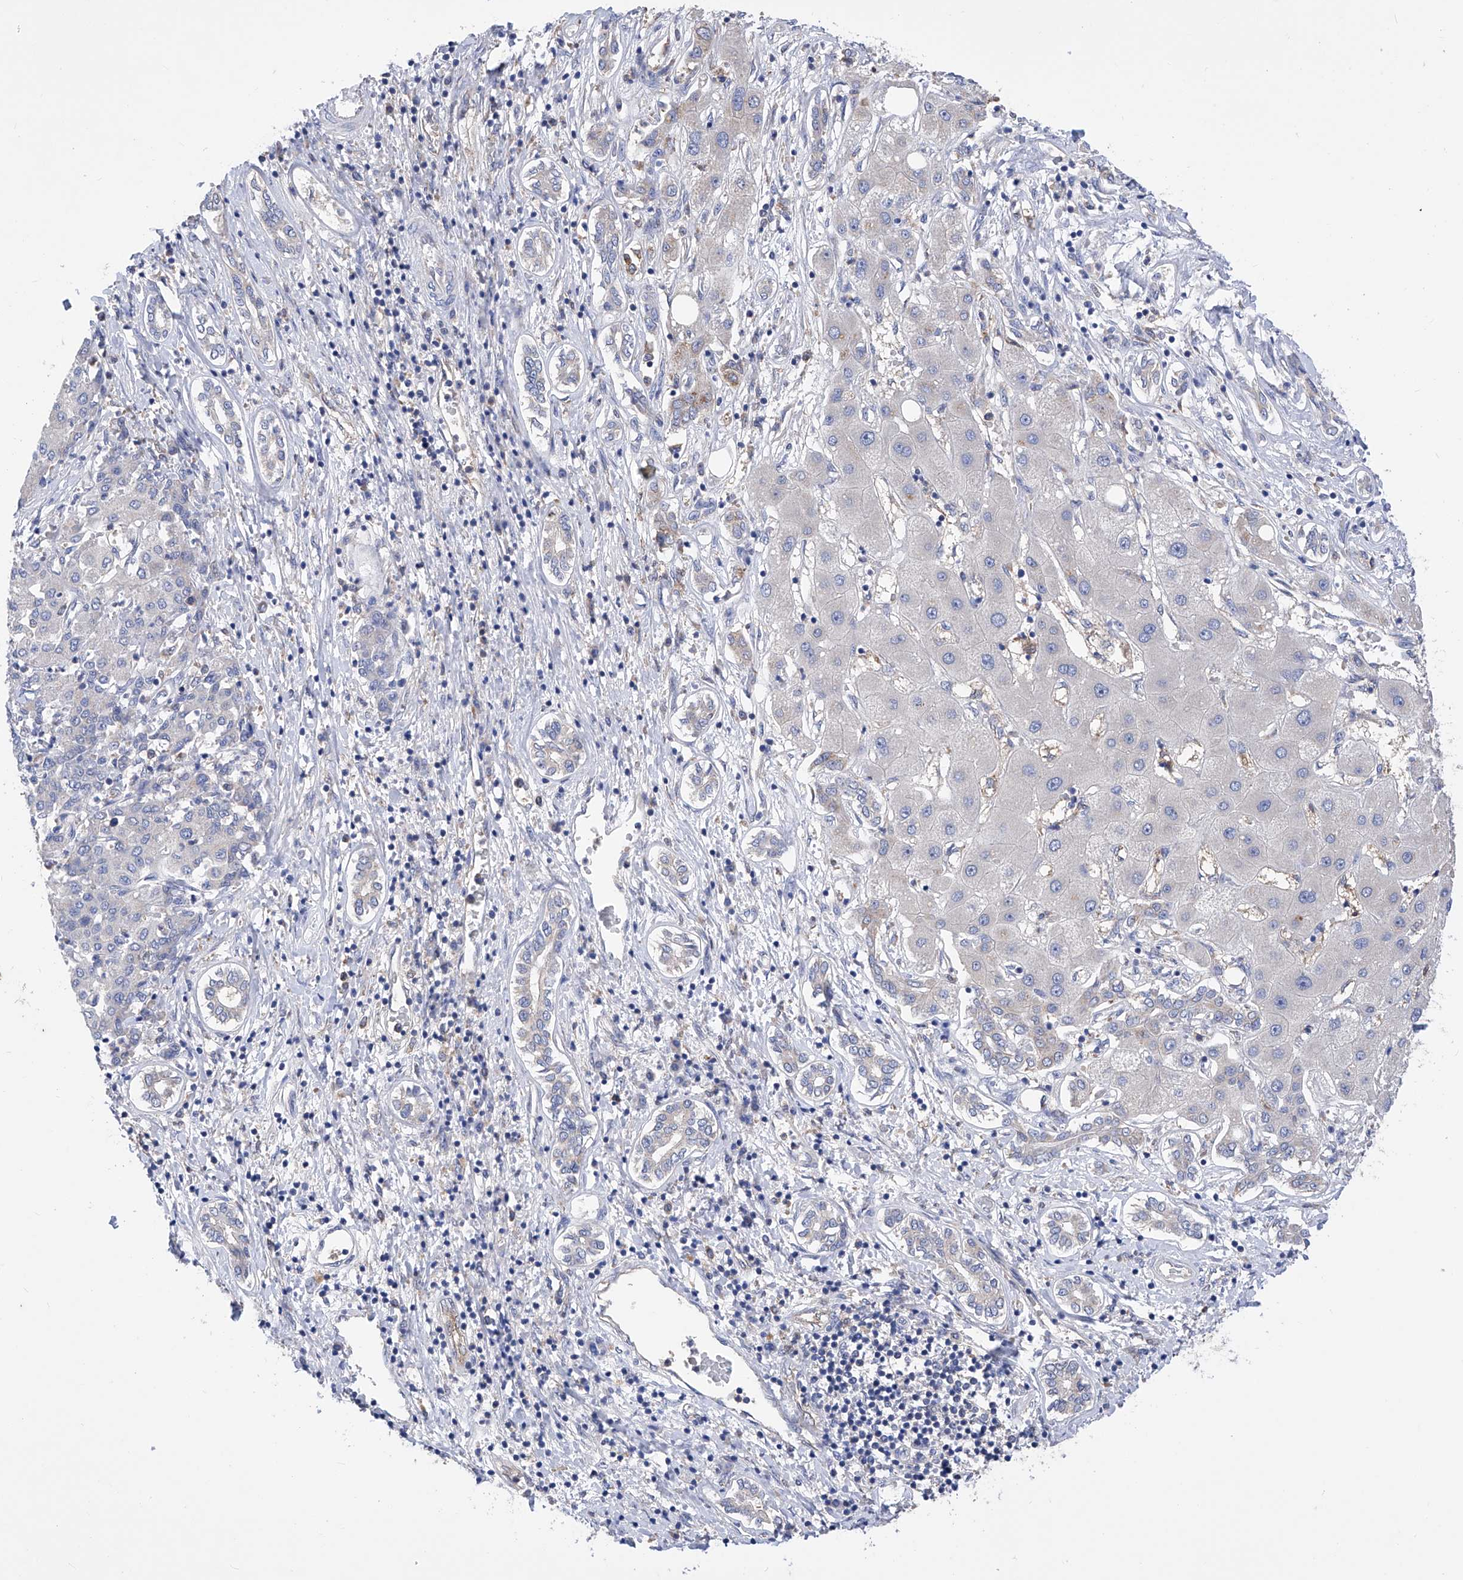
{"staining": {"intensity": "negative", "quantity": "none", "location": "none"}, "tissue": "liver cancer", "cell_type": "Tumor cells", "image_type": "cancer", "snomed": [{"axis": "morphology", "description": "Carcinoma, Hepatocellular, NOS"}, {"axis": "topography", "description": "Liver"}], "caption": "DAB immunohistochemical staining of liver cancer (hepatocellular carcinoma) demonstrates no significant staining in tumor cells.", "gene": "SPATA20", "patient": {"sex": "male", "age": 65}}